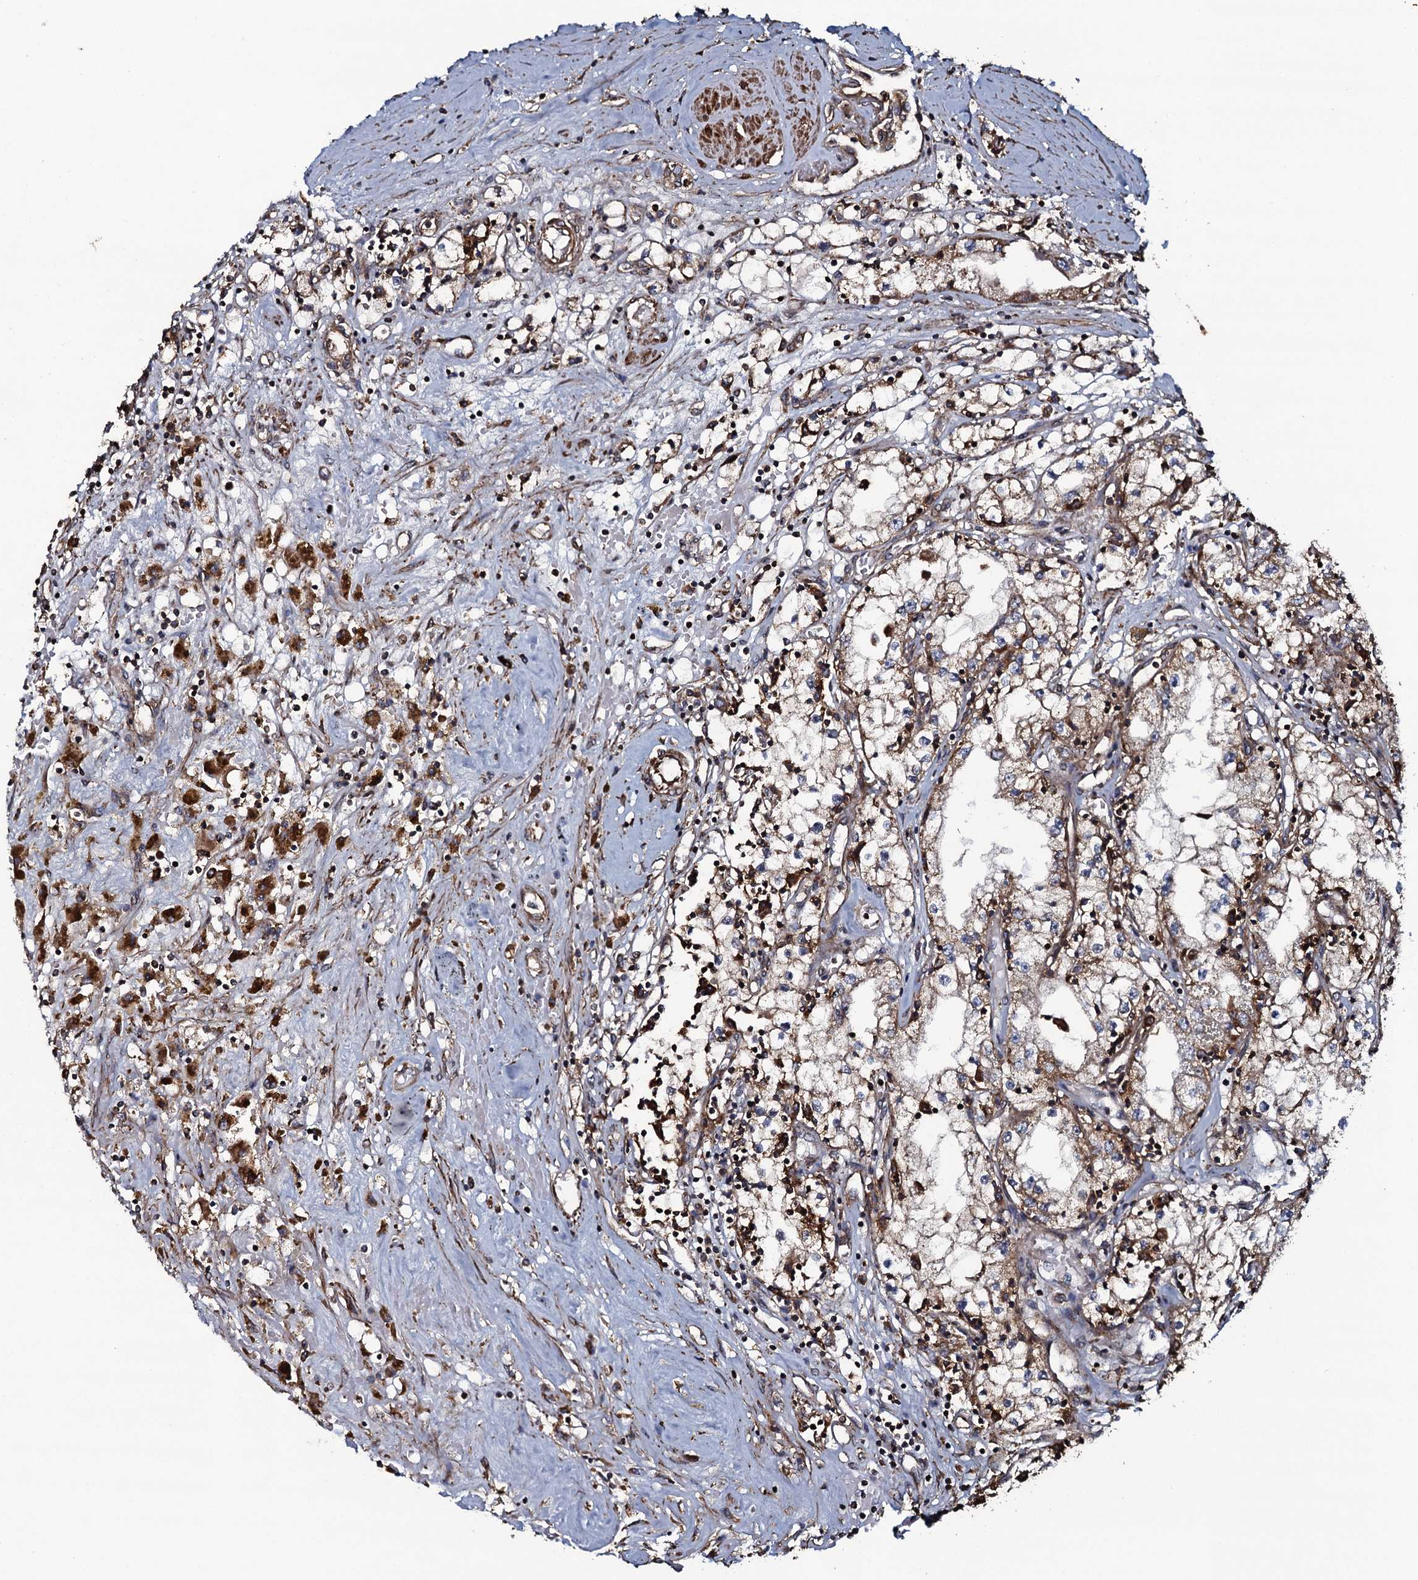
{"staining": {"intensity": "moderate", "quantity": ">75%", "location": "cytoplasmic/membranous"}, "tissue": "renal cancer", "cell_type": "Tumor cells", "image_type": "cancer", "snomed": [{"axis": "morphology", "description": "Adenocarcinoma, NOS"}, {"axis": "topography", "description": "Kidney"}], "caption": "Tumor cells reveal medium levels of moderate cytoplasmic/membranous positivity in approximately >75% of cells in human renal cancer.", "gene": "VWA8", "patient": {"sex": "male", "age": 56}}